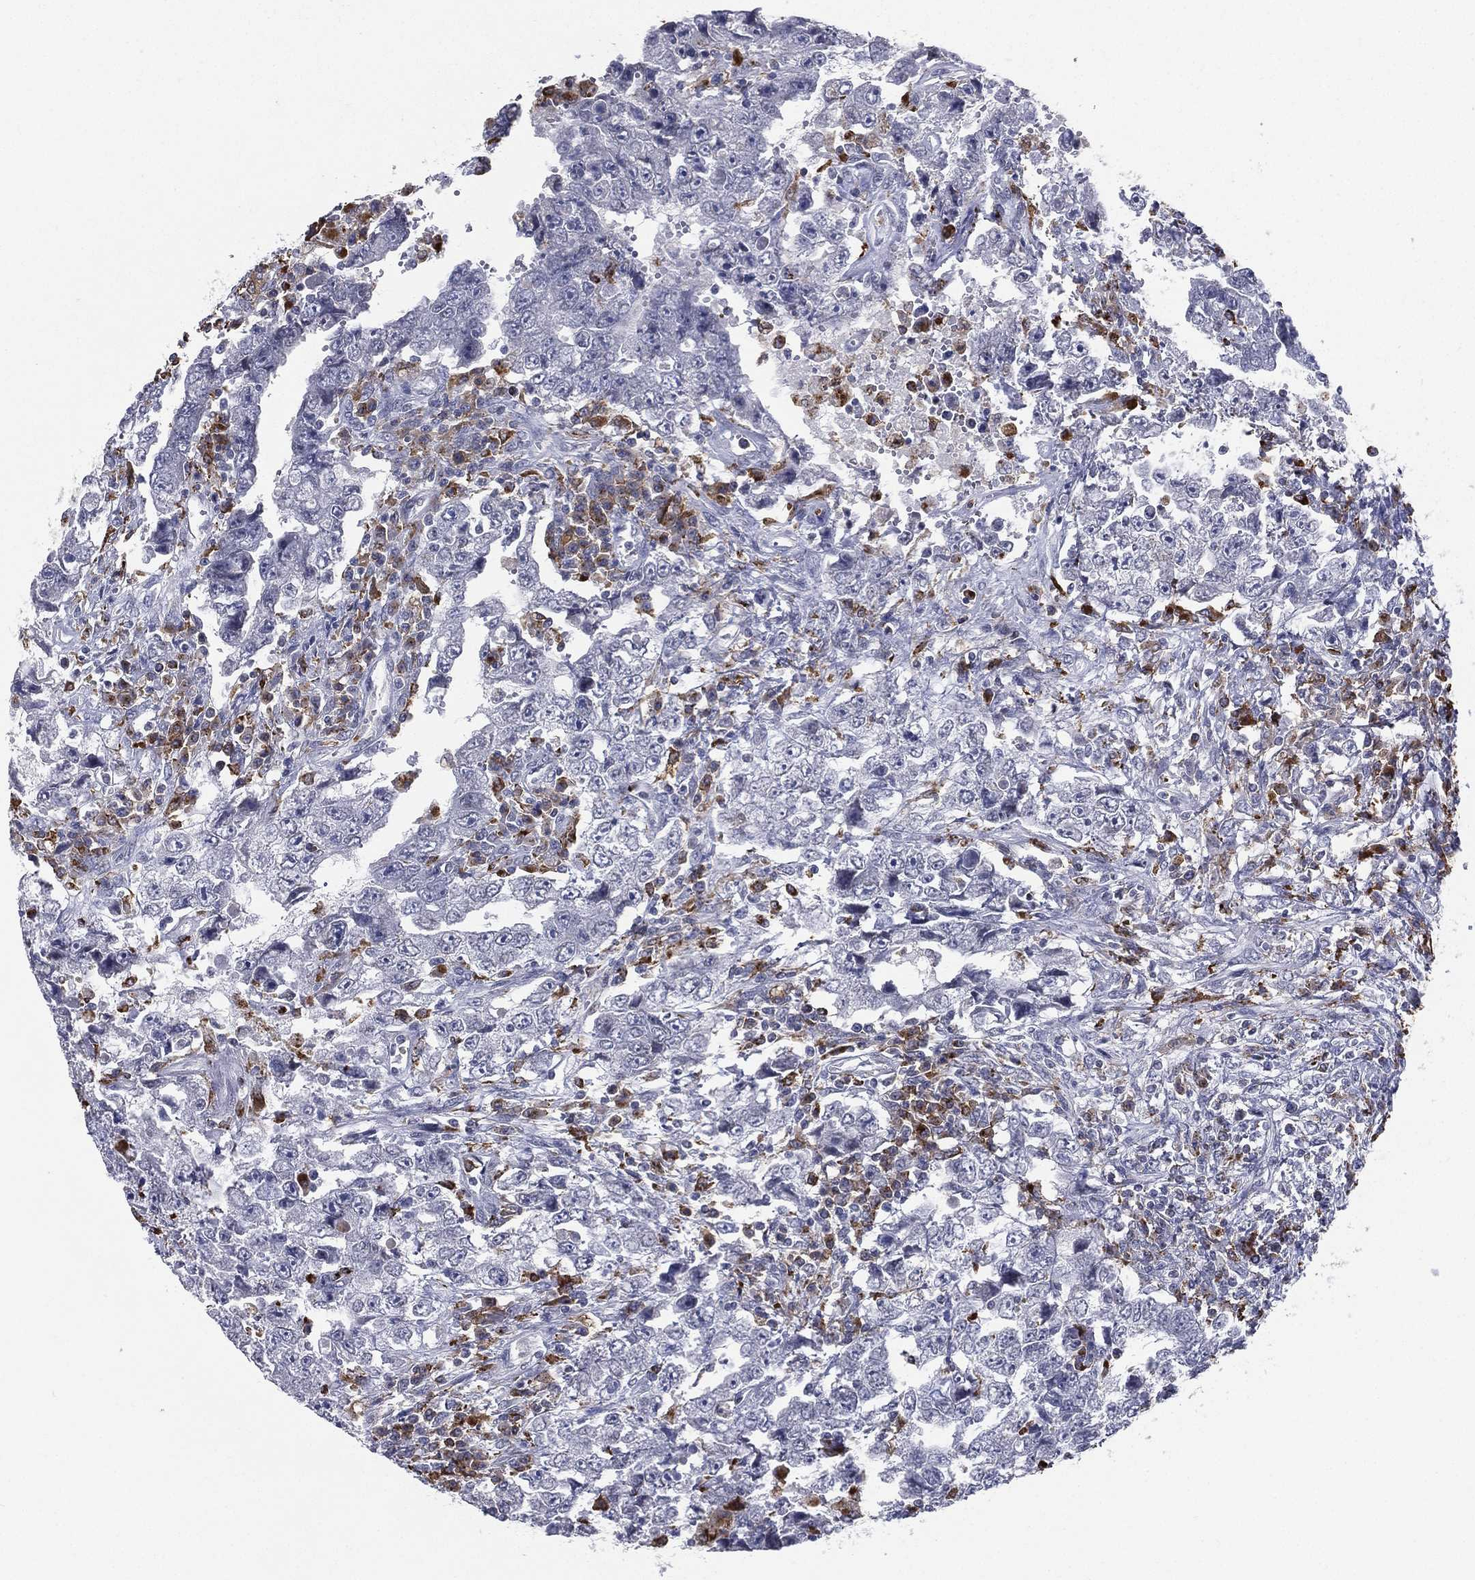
{"staining": {"intensity": "negative", "quantity": "none", "location": "none"}, "tissue": "testis cancer", "cell_type": "Tumor cells", "image_type": "cancer", "snomed": [{"axis": "morphology", "description": "Carcinoma, Embryonal, NOS"}, {"axis": "topography", "description": "Testis"}], "caption": "IHC image of testis cancer (embryonal carcinoma) stained for a protein (brown), which exhibits no positivity in tumor cells.", "gene": "EVI2B", "patient": {"sex": "male", "age": 26}}